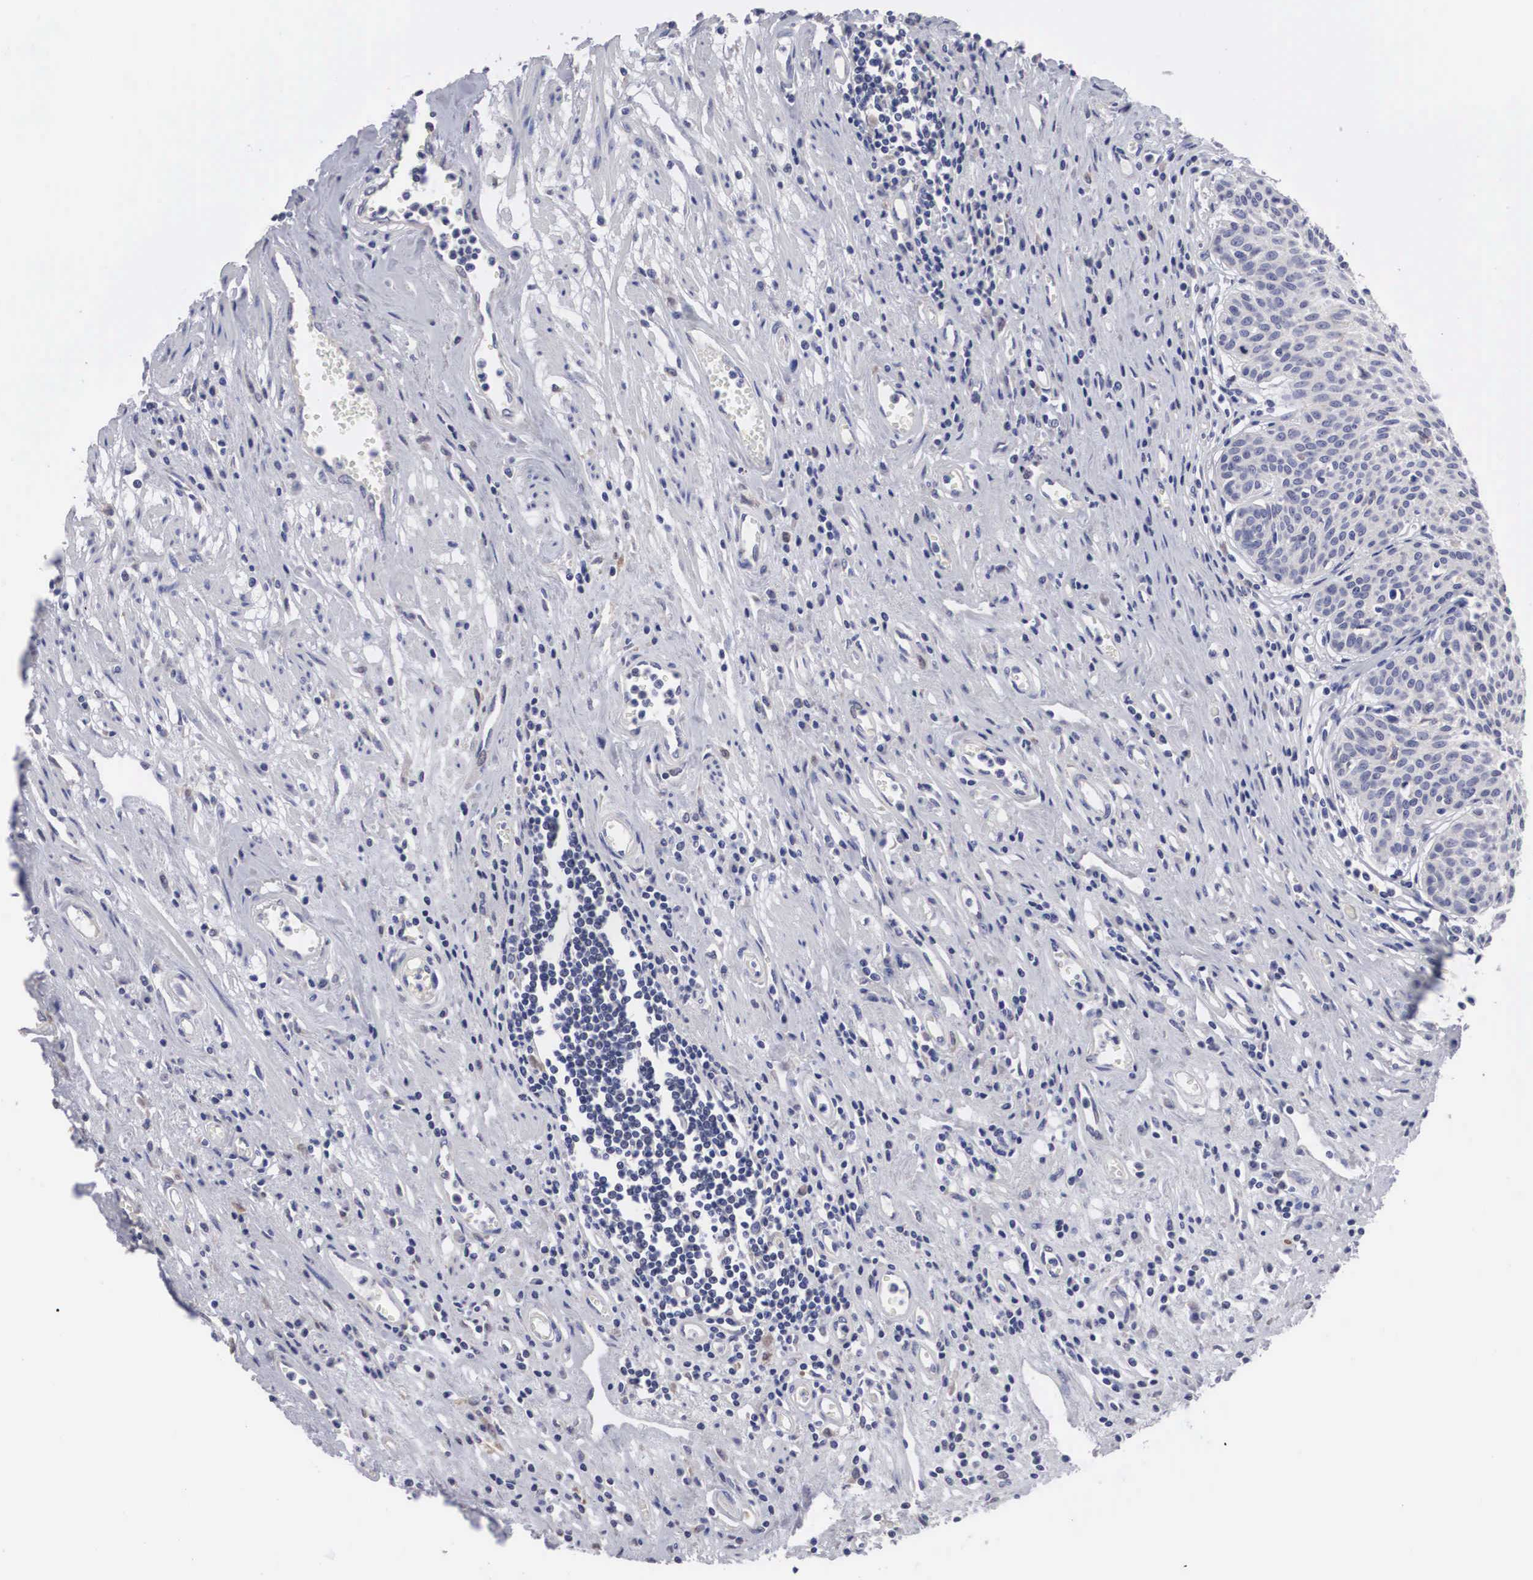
{"staining": {"intensity": "weak", "quantity": "25%-75%", "location": "cytoplasmic/membranous"}, "tissue": "urinary bladder", "cell_type": "Urothelial cells", "image_type": "normal", "snomed": [{"axis": "morphology", "description": "Normal tissue, NOS"}, {"axis": "topography", "description": "Urinary bladder"}], "caption": "Immunohistochemical staining of unremarkable urinary bladder displays low levels of weak cytoplasmic/membranous staining in about 25%-75% of urothelial cells.", "gene": "HMOX1", "patient": {"sex": "female", "age": 39}}